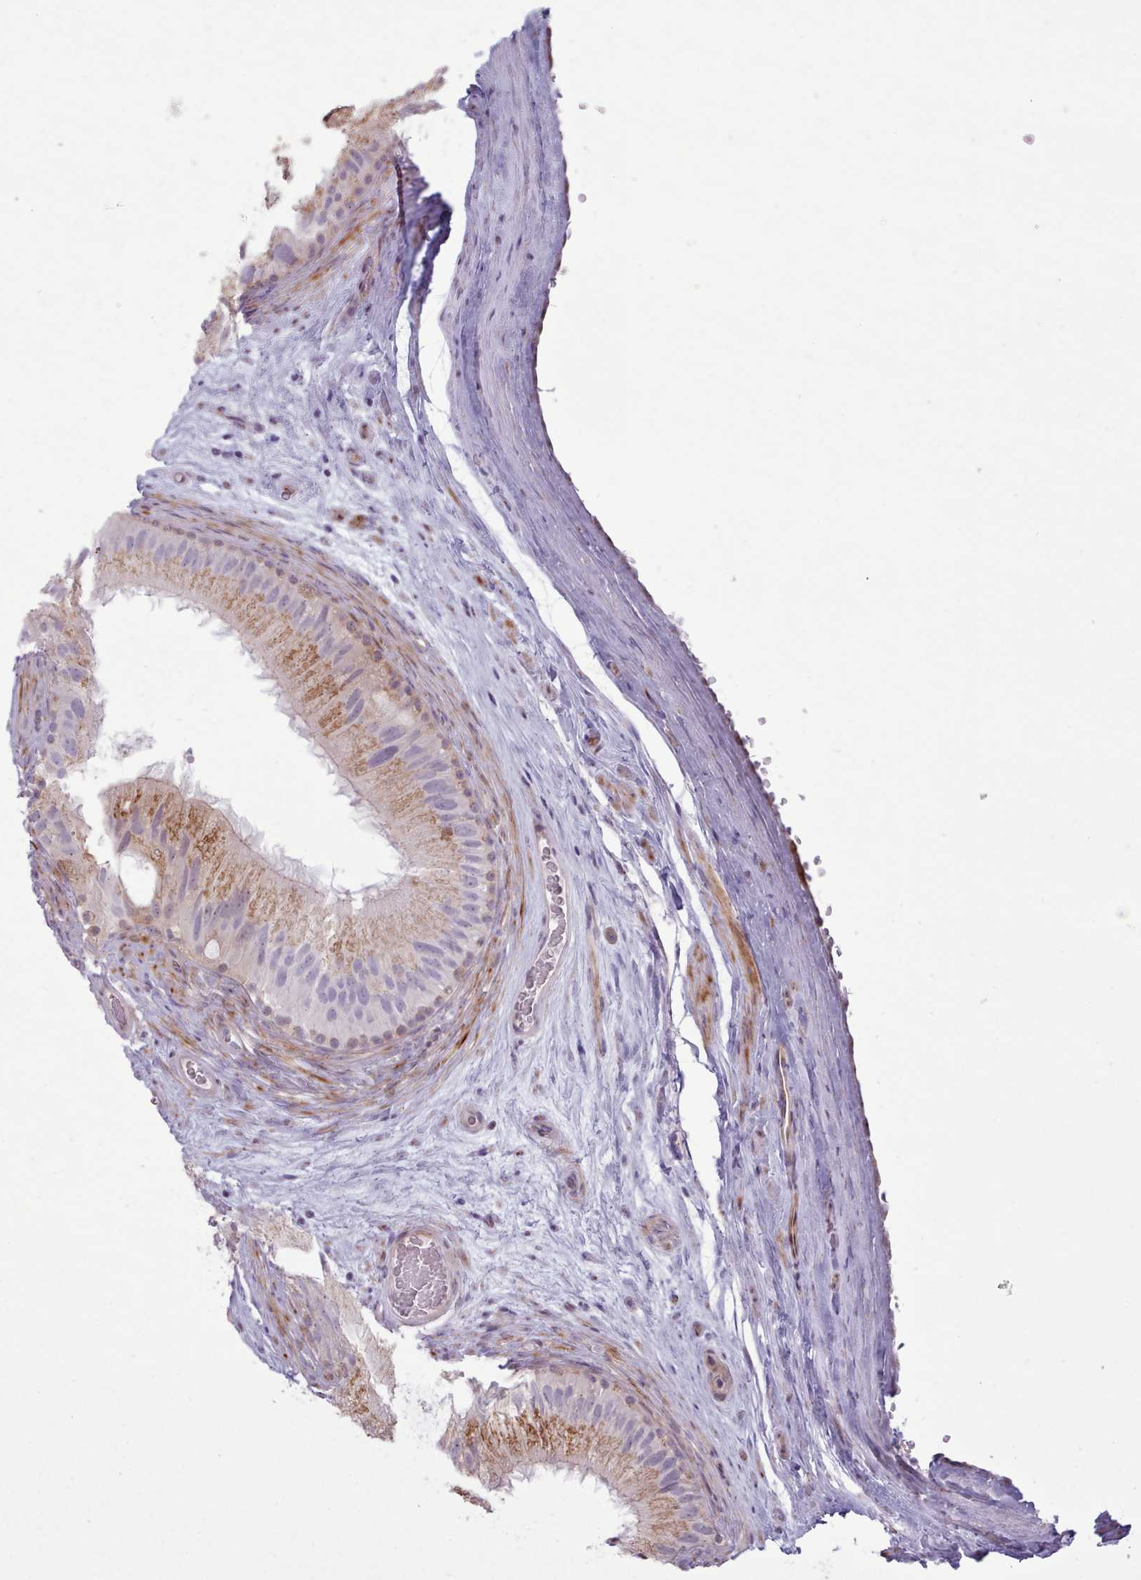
{"staining": {"intensity": "moderate", "quantity": "<25%", "location": "cytoplasmic/membranous"}, "tissue": "epididymis", "cell_type": "Glandular cells", "image_type": "normal", "snomed": [{"axis": "morphology", "description": "Normal tissue, NOS"}, {"axis": "topography", "description": "Epididymis"}], "caption": "Moderate cytoplasmic/membranous positivity for a protein is present in approximately <25% of glandular cells of normal epididymis using IHC.", "gene": "PPP3R1", "patient": {"sex": "male", "age": 50}}